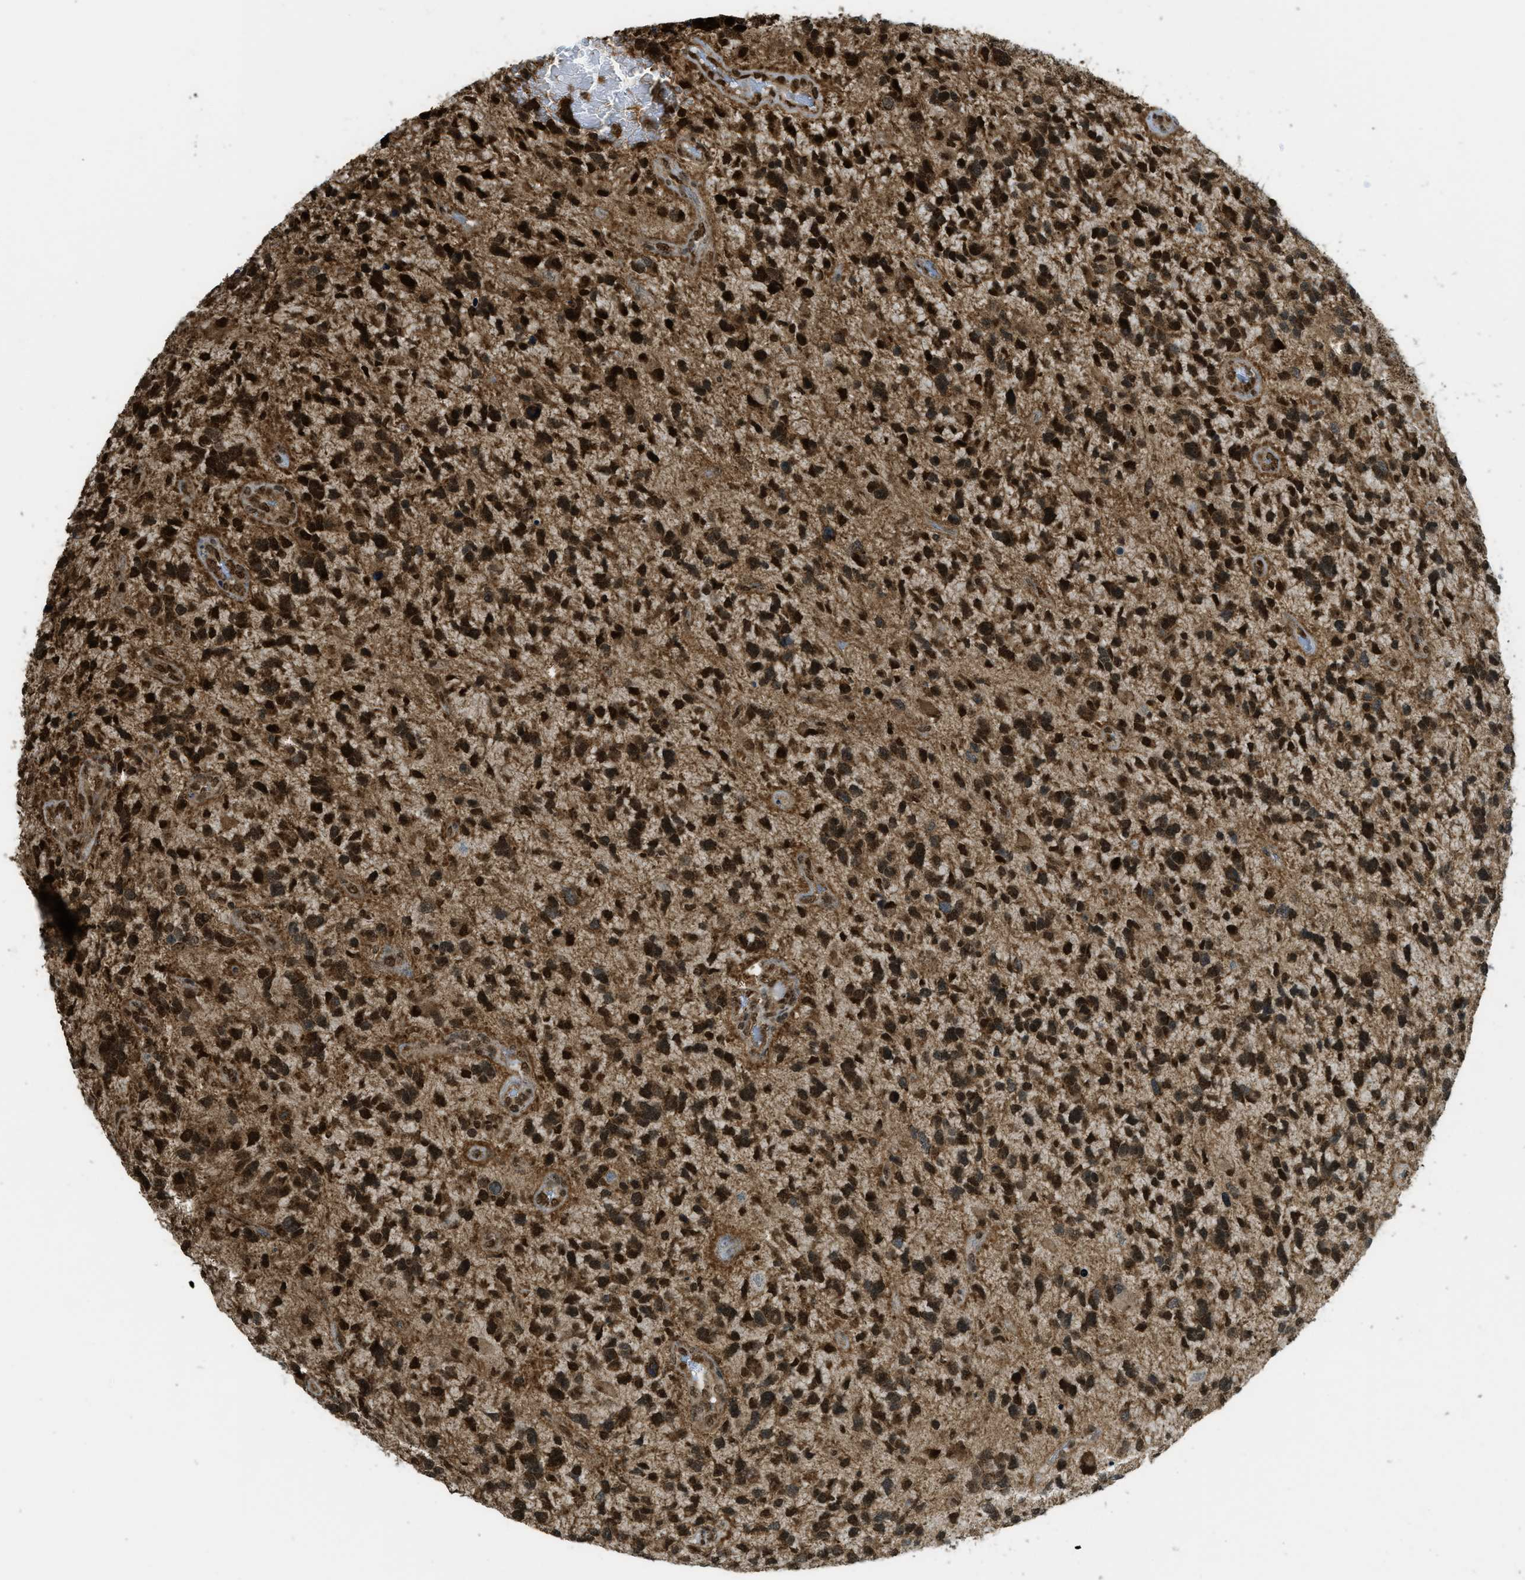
{"staining": {"intensity": "strong", "quantity": ">75%", "location": "cytoplasmic/membranous,nuclear"}, "tissue": "glioma", "cell_type": "Tumor cells", "image_type": "cancer", "snomed": [{"axis": "morphology", "description": "Glioma, malignant, High grade"}, {"axis": "topography", "description": "Brain"}], "caption": "Immunohistochemistry photomicrograph of neoplastic tissue: human glioma stained using IHC reveals high levels of strong protein expression localized specifically in the cytoplasmic/membranous and nuclear of tumor cells, appearing as a cytoplasmic/membranous and nuclear brown color.", "gene": "TNPO1", "patient": {"sex": "female", "age": 58}}